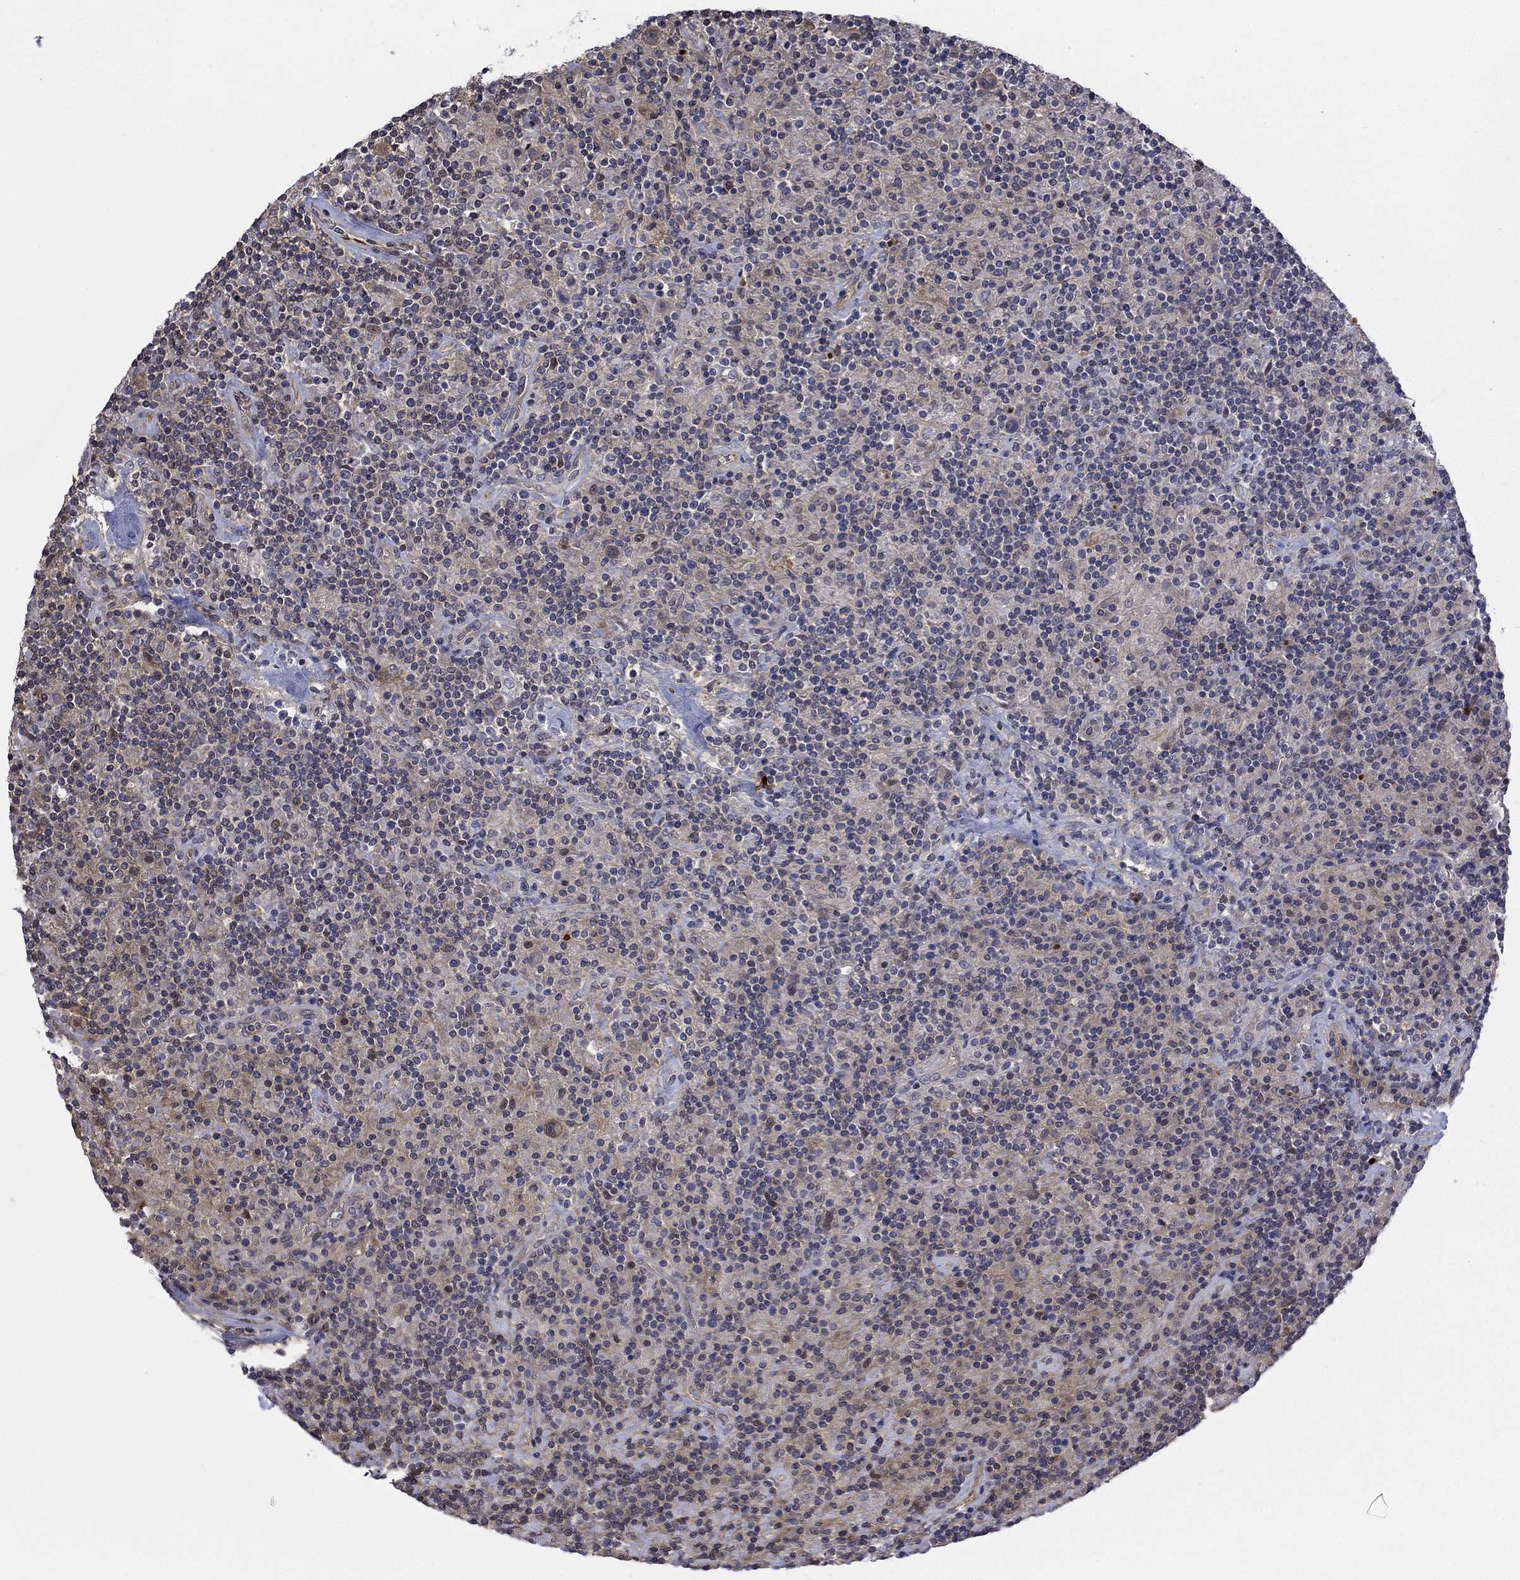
{"staining": {"intensity": "negative", "quantity": "none", "location": "none"}, "tissue": "lymphoma", "cell_type": "Tumor cells", "image_type": "cancer", "snomed": [{"axis": "morphology", "description": "Hodgkin's disease, NOS"}, {"axis": "topography", "description": "Lymph node"}], "caption": "Immunohistochemistry (IHC) photomicrograph of lymphoma stained for a protein (brown), which exhibits no staining in tumor cells.", "gene": "PDZD2", "patient": {"sex": "male", "age": 70}}